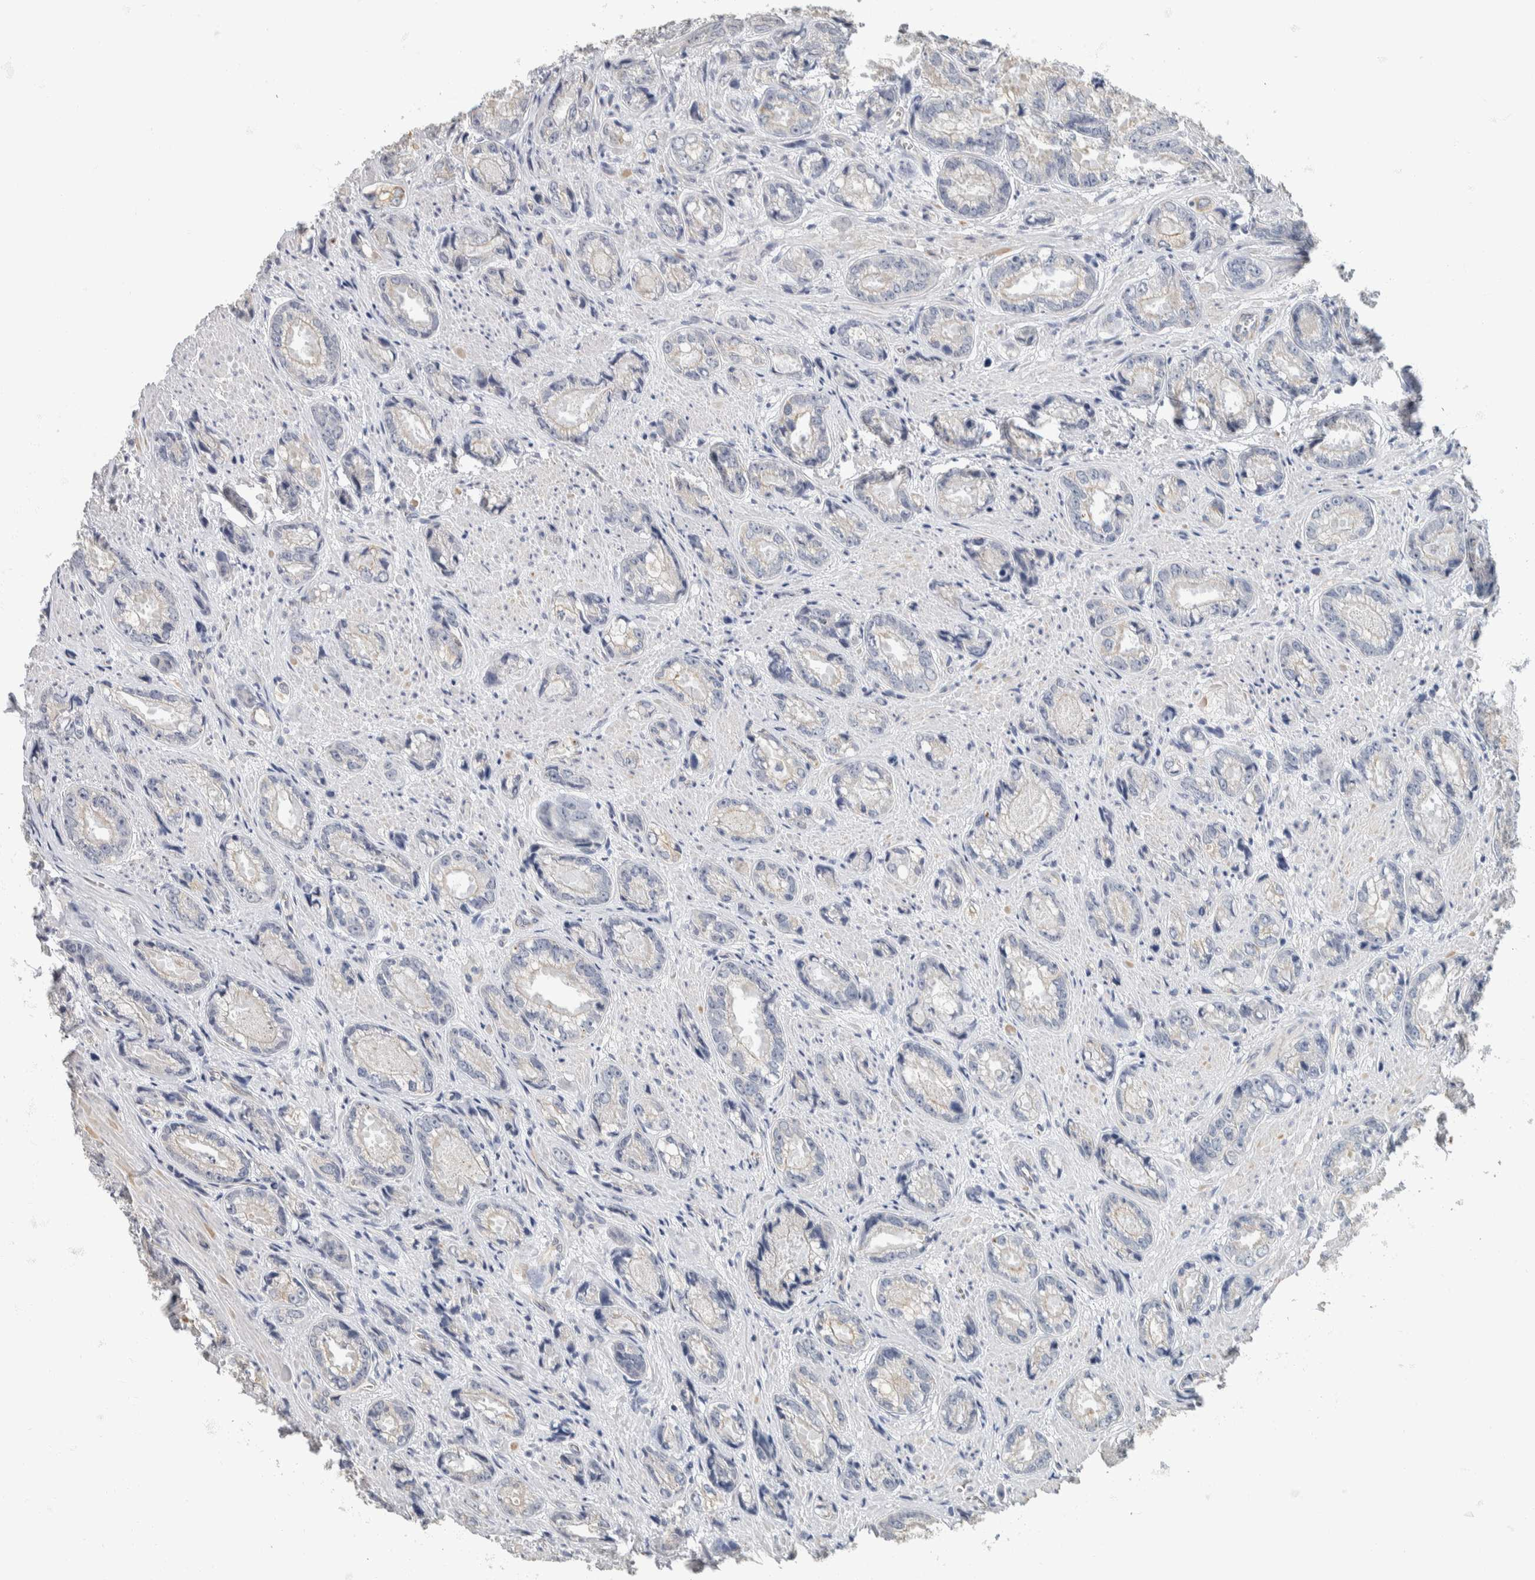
{"staining": {"intensity": "weak", "quantity": "<25%", "location": "cytoplasmic/membranous"}, "tissue": "prostate cancer", "cell_type": "Tumor cells", "image_type": "cancer", "snomed": [{"axis": "morphology", "description": "Adenocarcinoma, High grade"}, {"axis": "topography", "description": "Prostate"}], "caption": "Prostate cancer stained for a protein using IHC demonstrates no staining tumor cells.", "gene": "NEFM", "patient": {"sex": "male", "age": 61}}